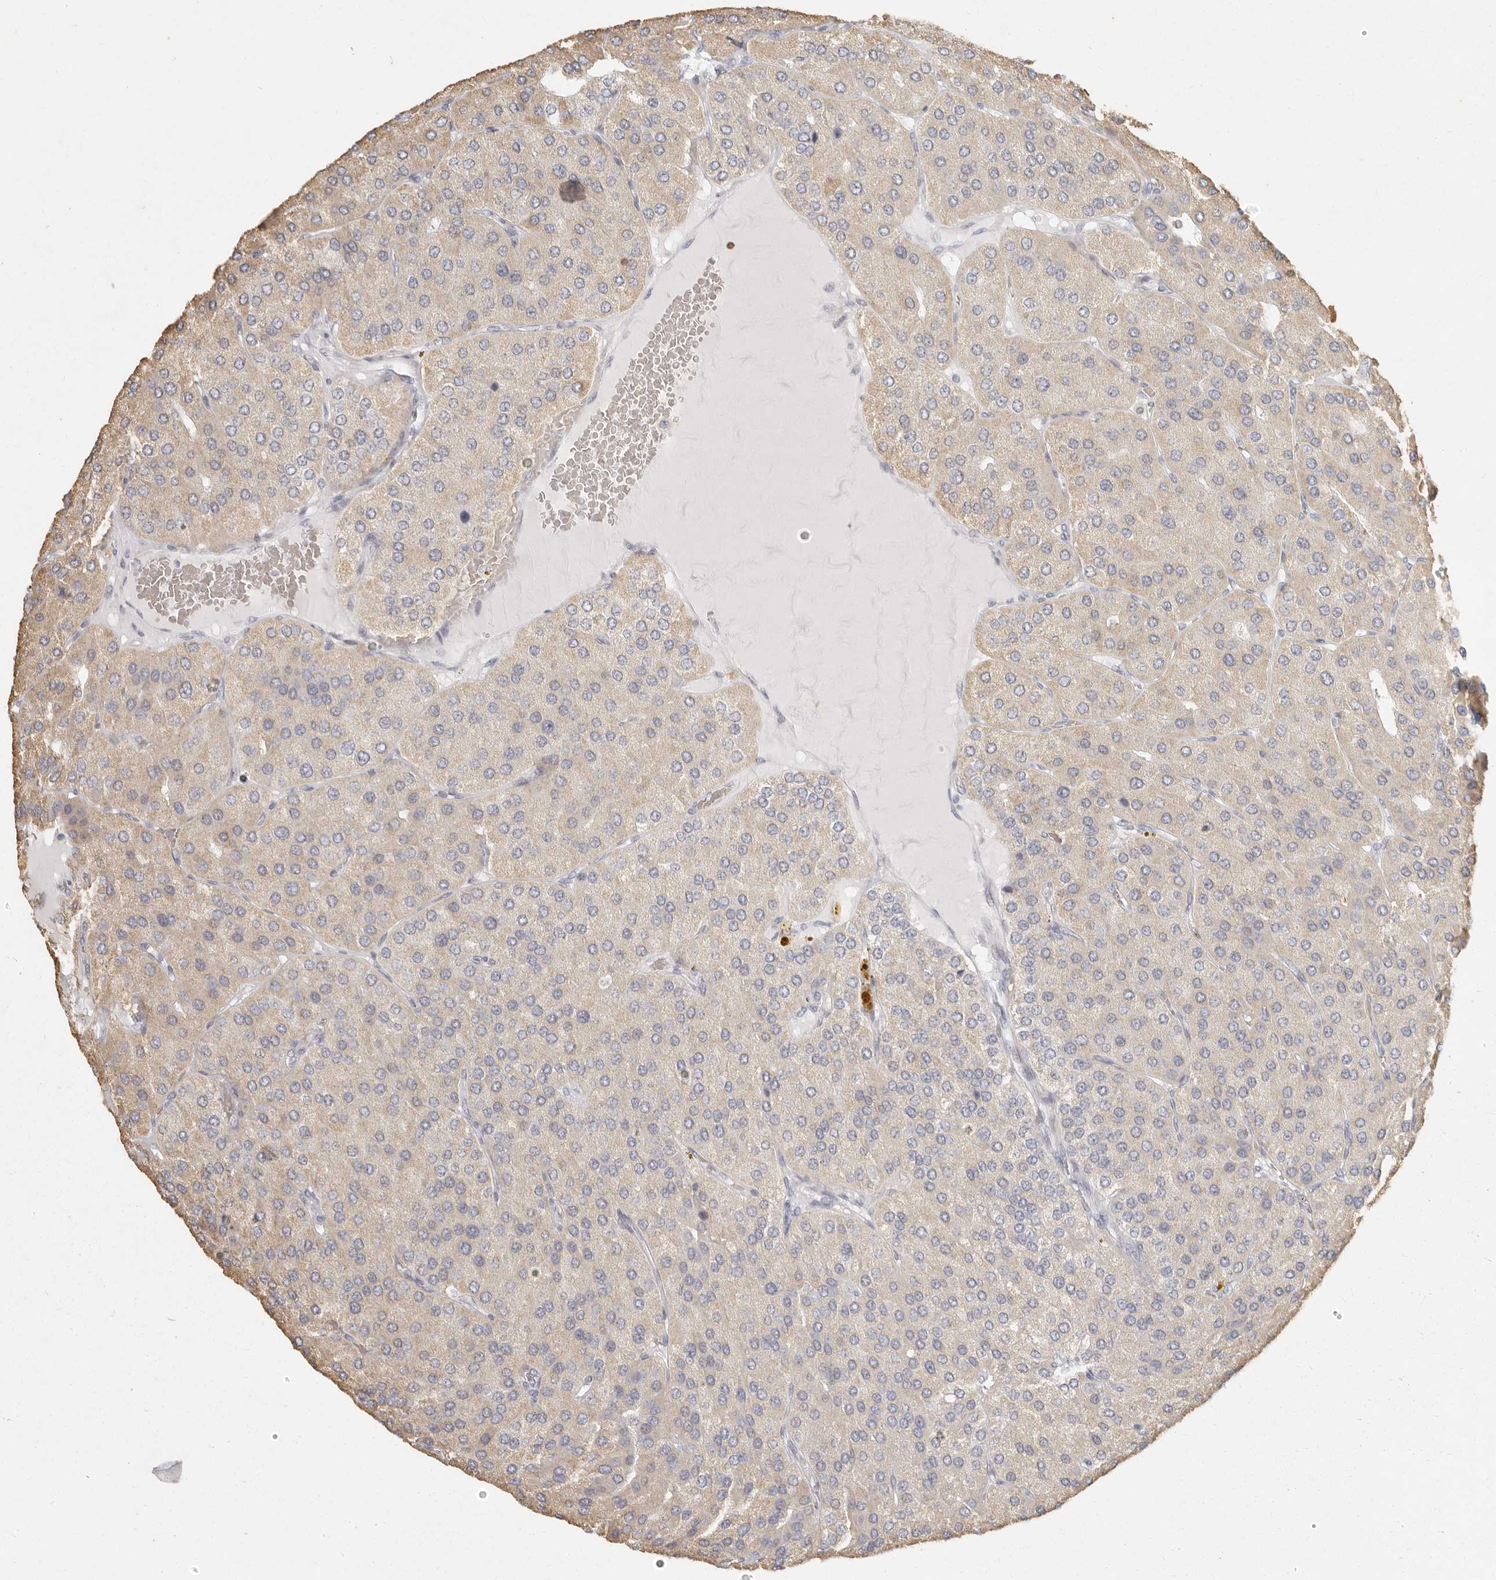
{"staining": {"intensity": "weak", "quantity": ">75%", "location": "cytoplasmic/membranous"}, "tissue": "parathyroid gland", "cell_type": "Glandular cells", "image_type": "normal", "snomed": [{"axis": "morphology", "description": "Normal tissue, NOS"}, {"axis": "morphology", "description": "Adenoma, NOS"}, {"axis": "topography", "description": "Parathyroid gland"}], "caption": "Weak cytoplasmic/membranous expression is present in approximately >75% of glandular cells in unremarkable parathyroid gland.", "gene": "NIBAN1", "patient": {"sex": "female", "age": 86}}